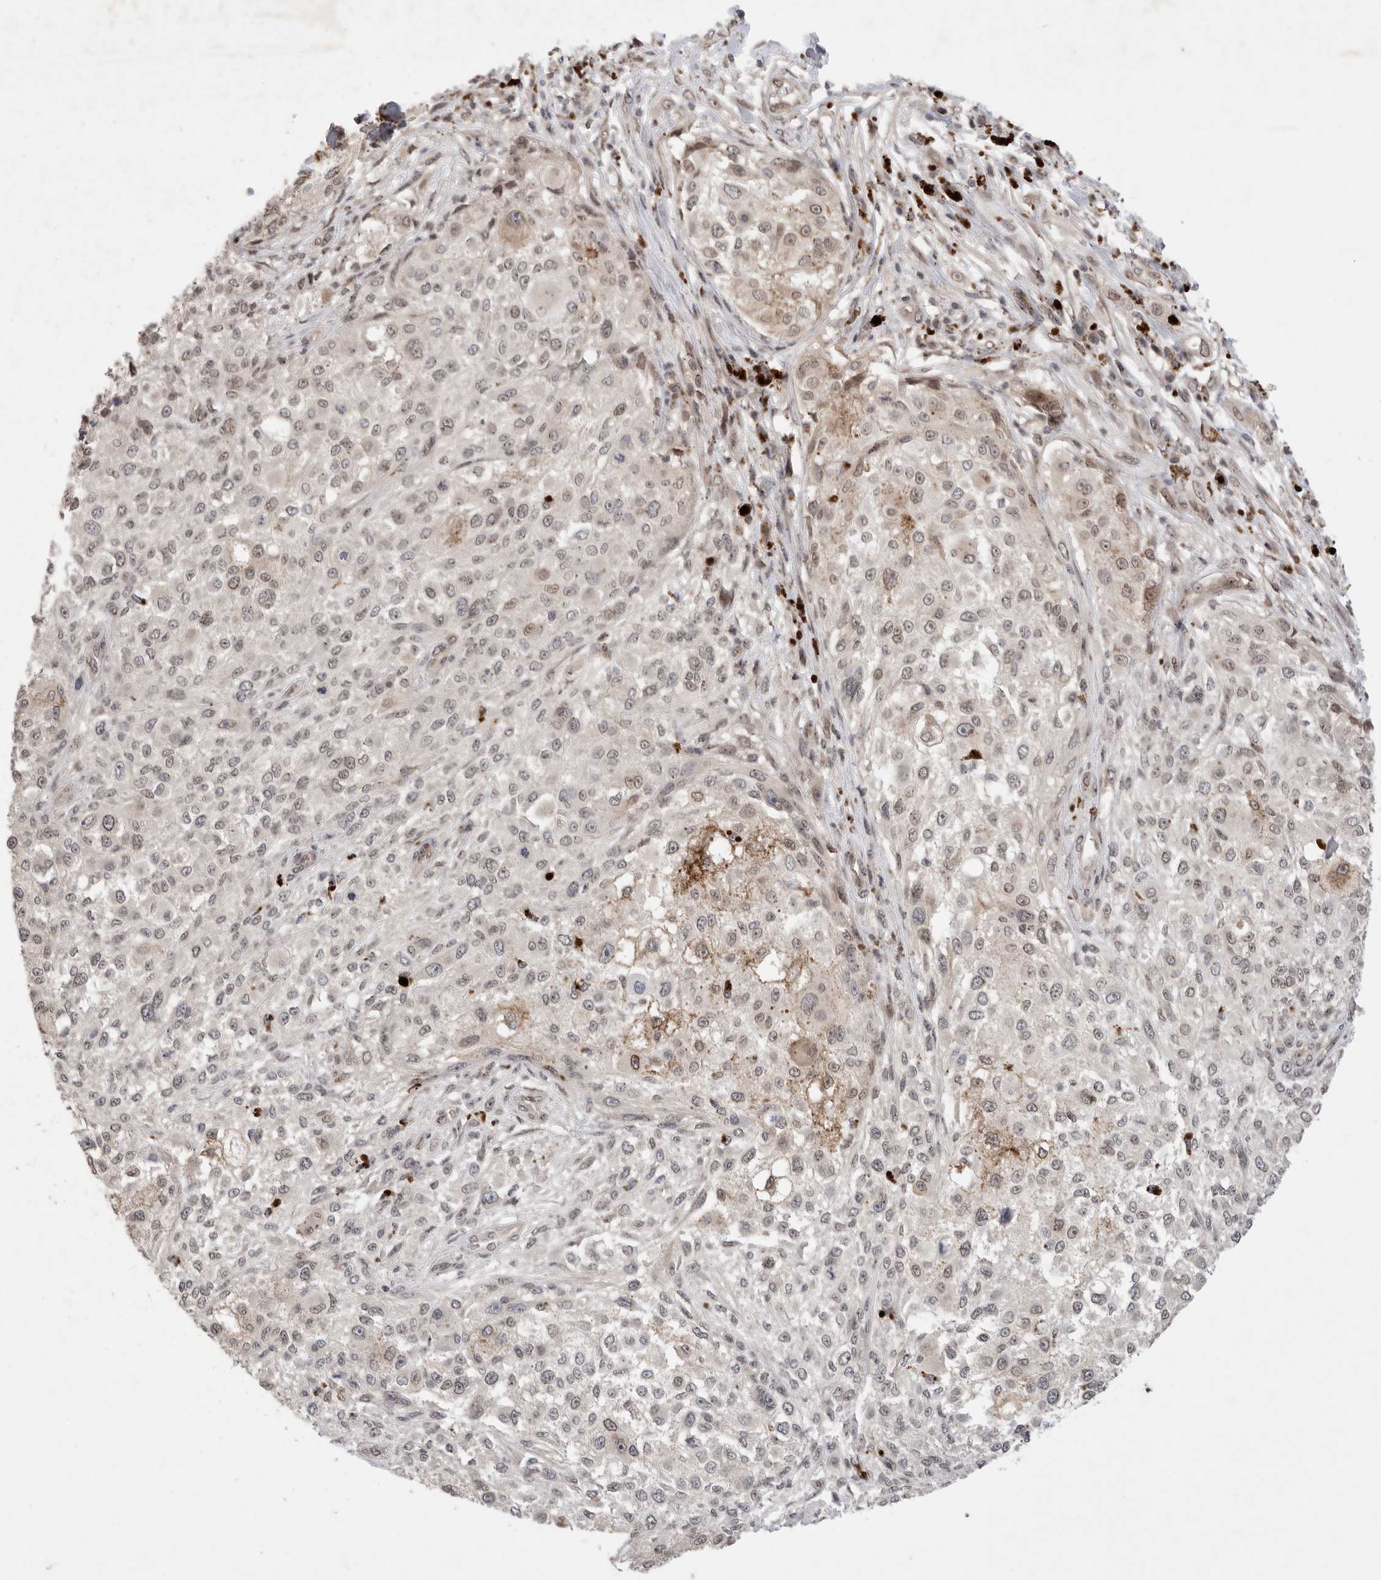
{"staining": {"intensity": "moderate", "quantity": "<25%", "location": "nuclear"}, "tissue": "melanoma", "cell_type": "Tumor cells", "image_type": "cancer", "snomed": [{"axis": "morphology", "description": "Necrosis, NOS"}, {"axis": "morphology", "description": "Malignant melanoma, NOS"}, {"axis": "topography", "description": "Skin"}], "caption": "Melanoma was stained to show a protein in brown. There is low levels of moderate nuclear expression in about <25% of tumor cells.", "gene": "LEMD3", "patient": {"sex": "female", "age": 87}}